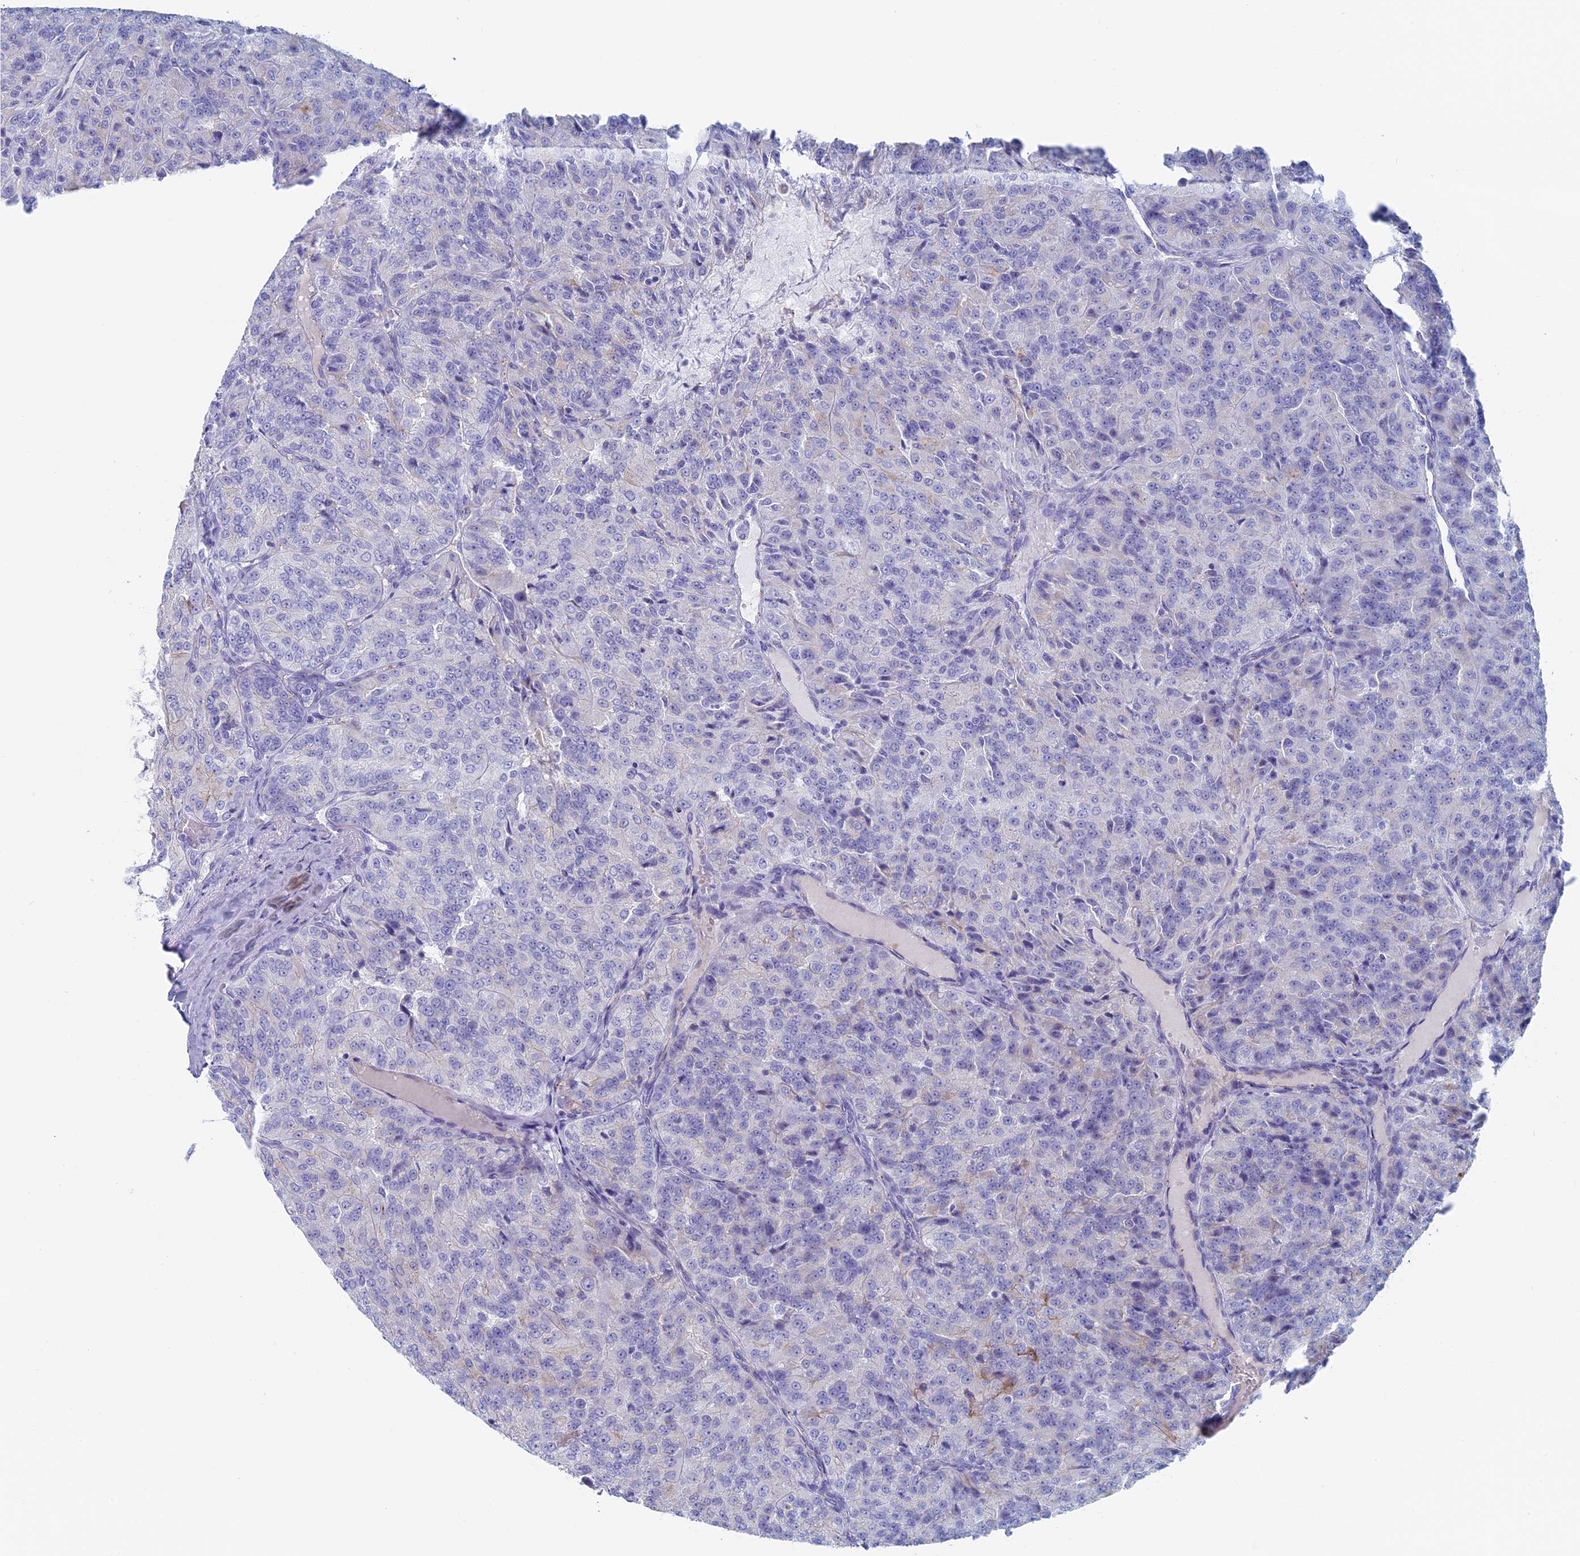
{"staining": {"intensity": "negative", "quantity": "none", "location": "none"}, "tissue": "renal cancer", "cell_type": "Tumor cells", "image_type": "cancer", "snomed": [{"axis": "morphology", "description": "Adenocarcinoma, NOS"}, {"axis": "topography", "description": "Kidney"}], "caption": "This is an immunohistochemistry (IHC) image of human renal adenocarcinoma. There is no positivity in tumor cells.", "gene": "MAGEB6", "patient": {"sex": "female", "age": 63}}